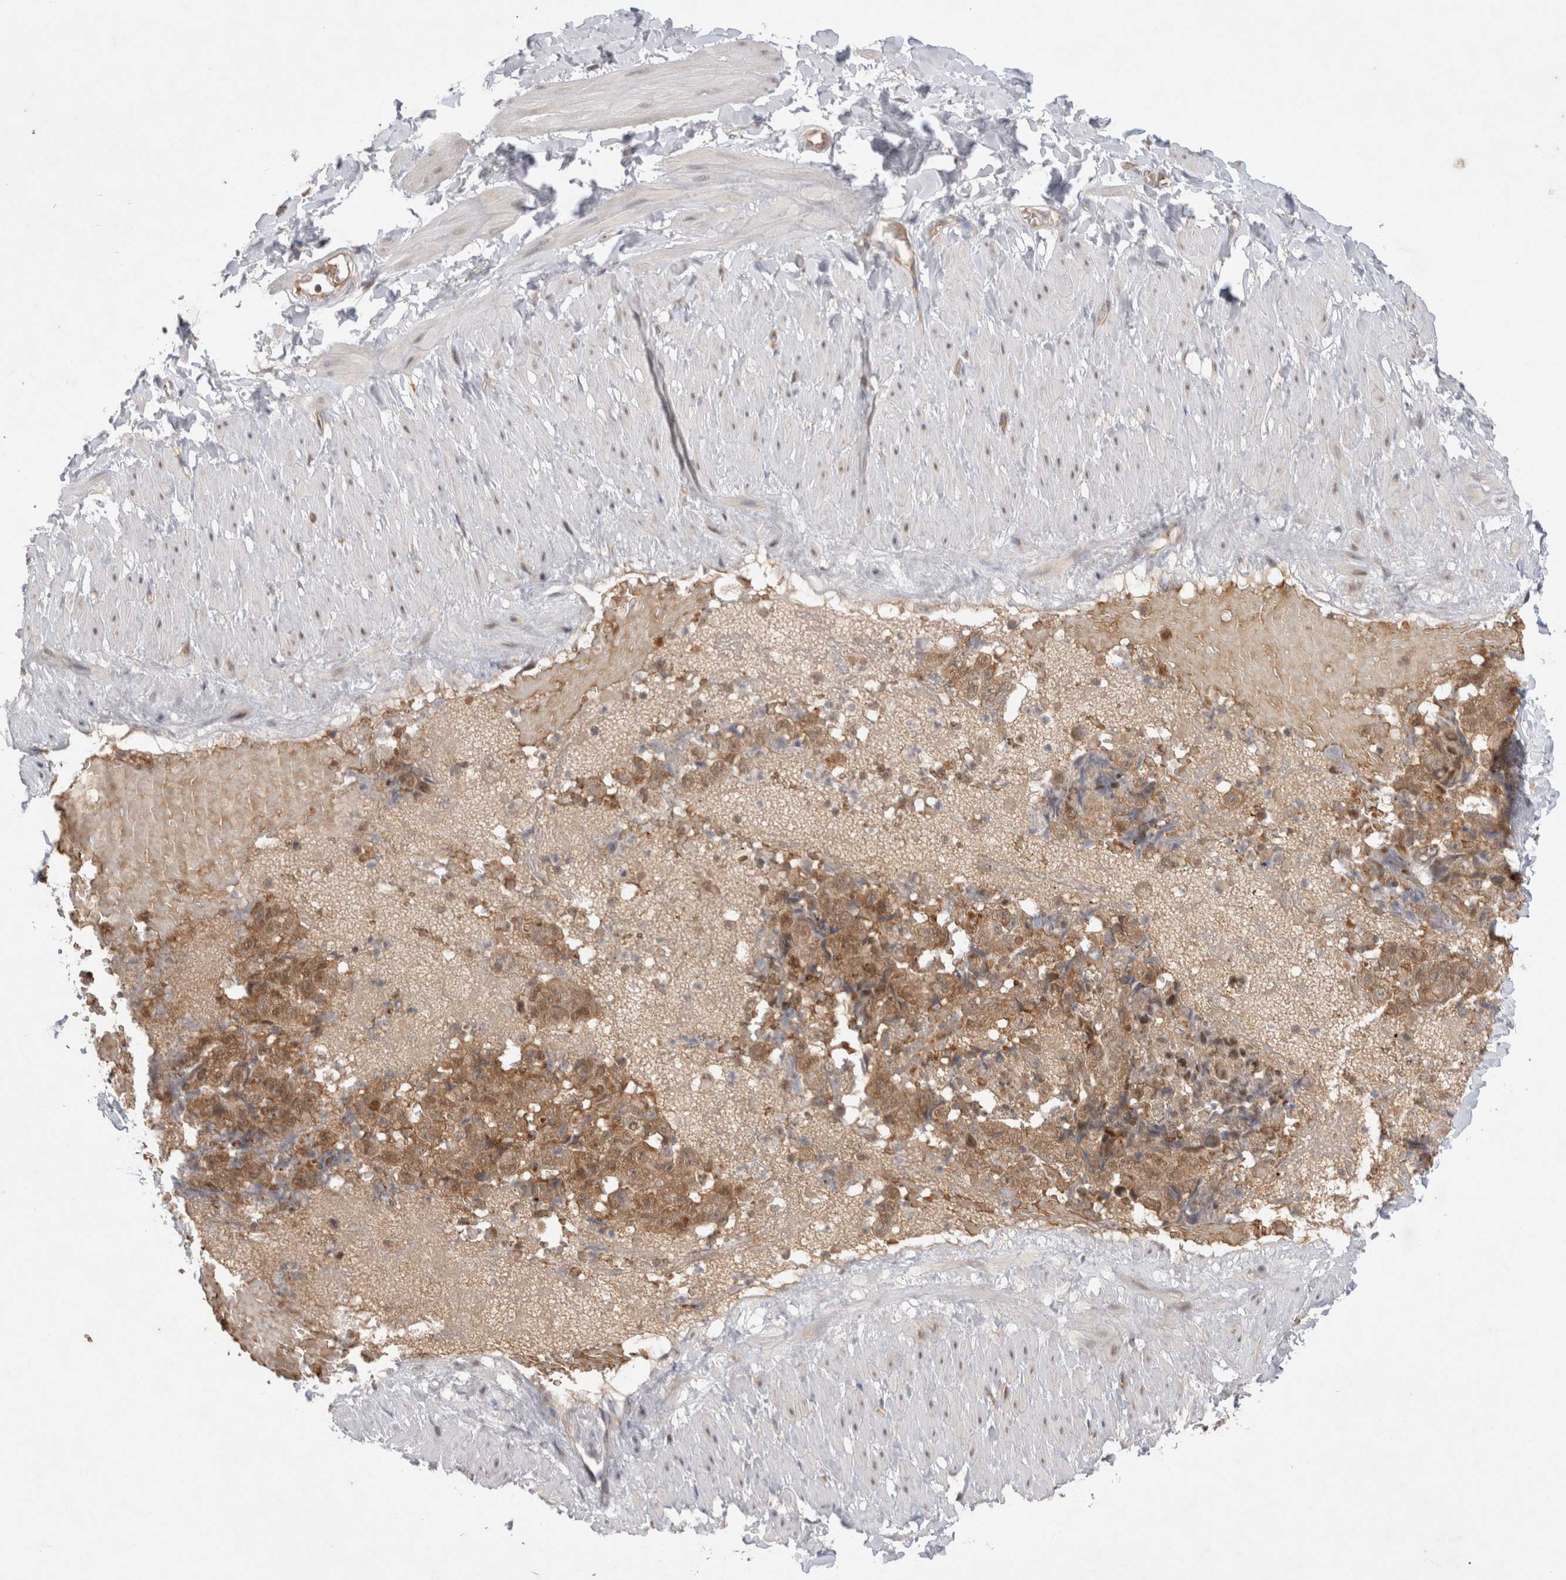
{"staining": {"intensity": "negative", "quantity": "none", "location": "none"}, "tissue": "adipose tissue", "cell_type": "Adipocytes", "image_type": "normal", "snomed": [{"axis": "morphology", "description": "Normal tissue, NOS"}, {"axis": "topography", "description": "Adipose tissue"}, {"axis": "topography", "description": "Vascular tissue"}, {"axis": "topography", "description": "Peripheral nerve tissue"}], "caption": "High power microscopy photomicrograph of an IHC image of benign adipose tissue, revealing no significant positivity in adipocytes.", "gene": "EIF3E", "patient": {"sex": "male", "age": 25}}